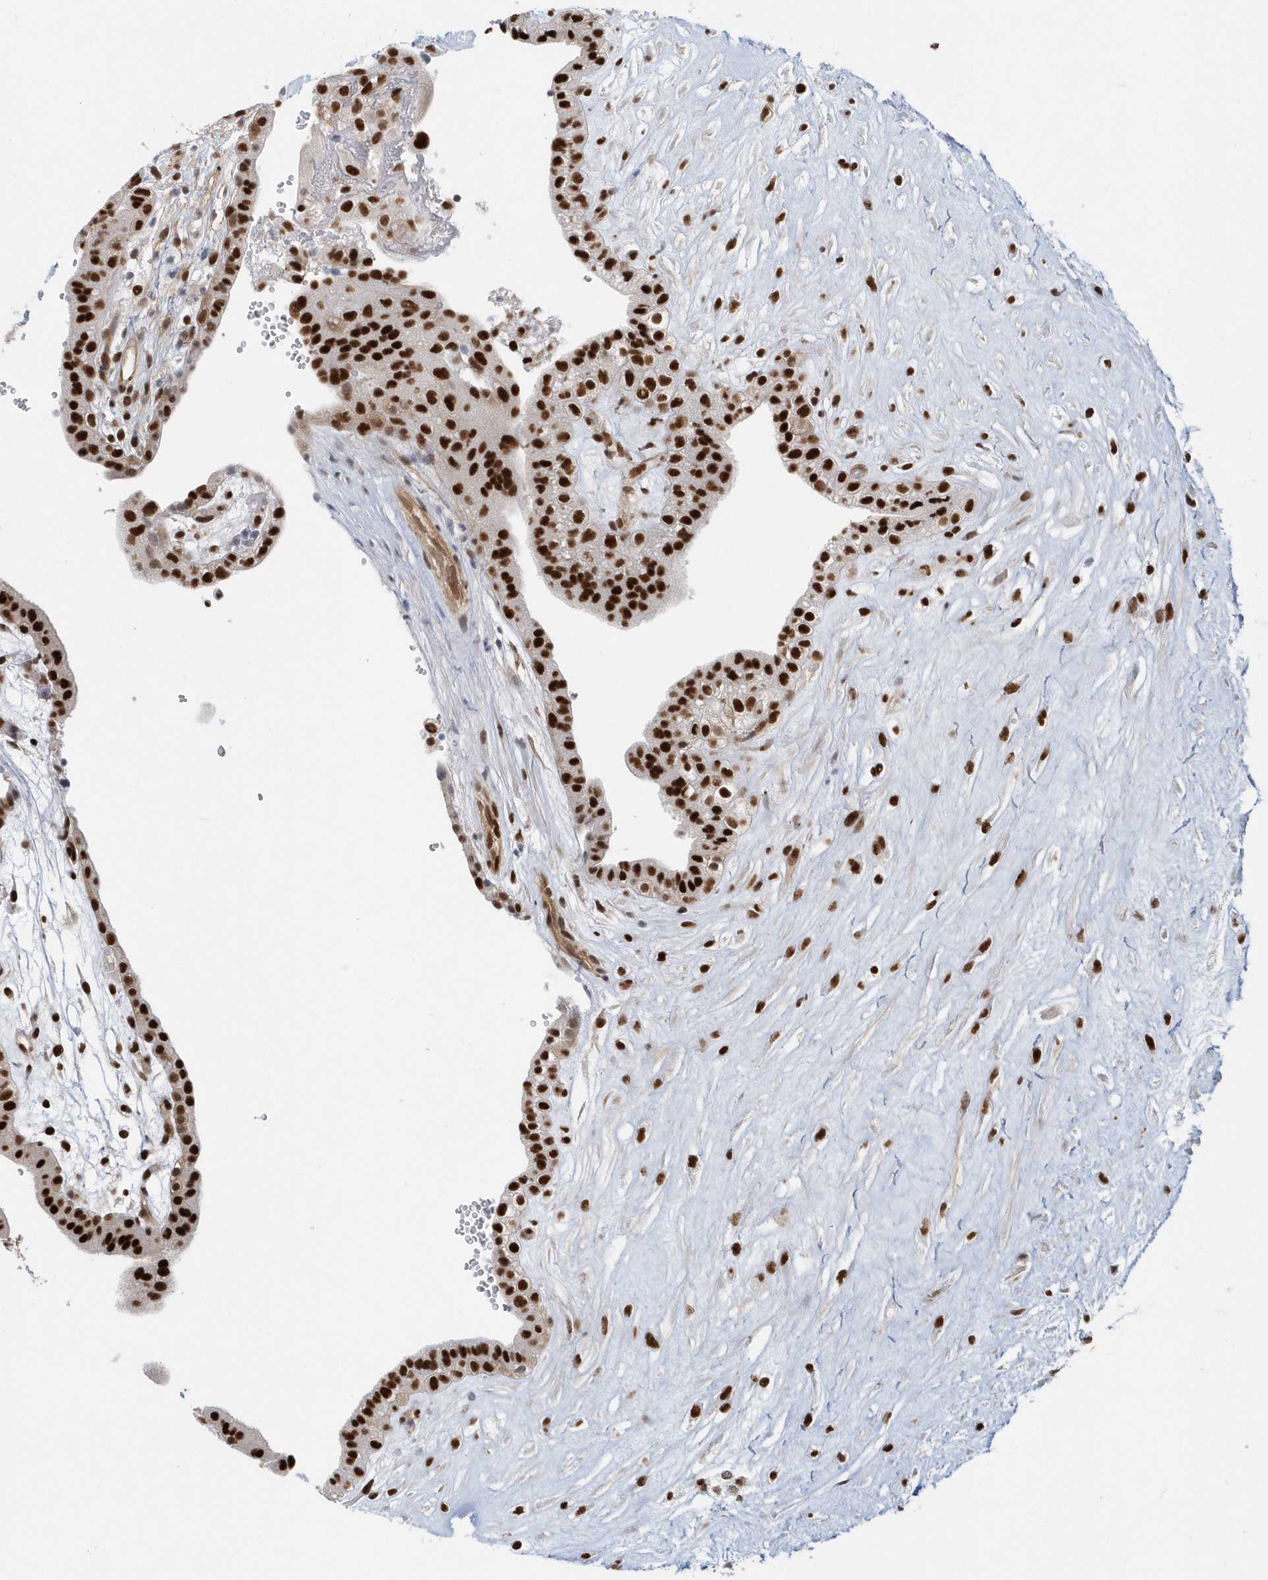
{"staining": {"intensity": "strong", "quantity": ">75%", "location": "nuclear"}, "tissue": "placenta", "cell_type": "Decidual cells", "image_type": "normal", "snomed": [{"axis": "morphology", "description": "Normal tissue, NOS"}, {"axis": "topography", "description": "Placenta"}], "caption": "This is a histology image of immunohistochemistry (IHC) staining of benign placenta, which shows strong staining in the nuclear of decidual cells.", "gene": "SEPHS1", "patient": {"sex": "female", "age": 18}}